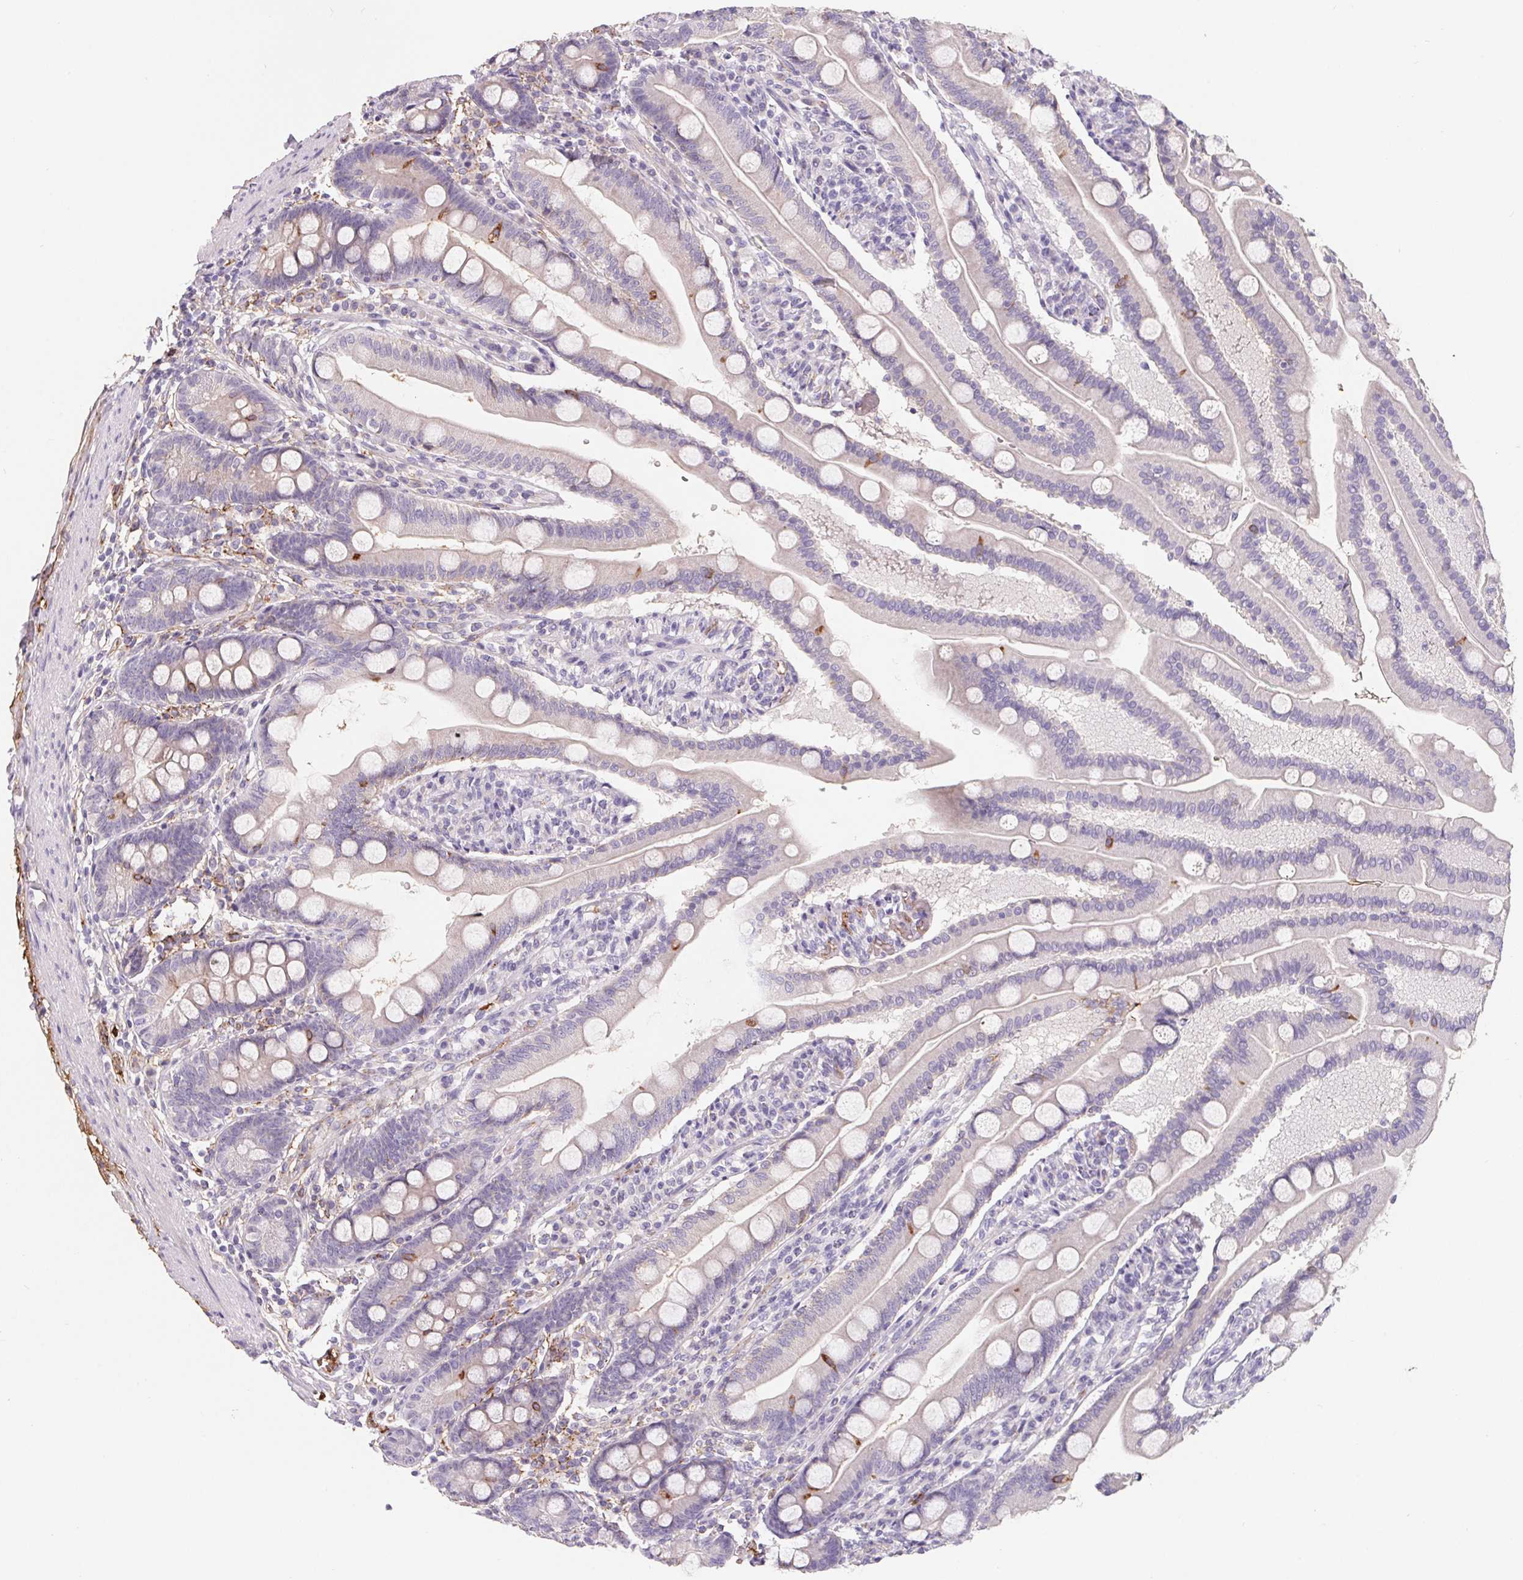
{"staining": {"intensity": "negative", "quantity": "none", "location": "none"}, "tissue": "duodenum", "cell_type": "Glandular cells", "image_type": "normal", "snomed": [{"axis": "morphology", "description": "Normal tissue, NOS"}, {"axis": "topography", "description": "Duodenum"}], "caption": "Immunohistochemistry of benign duodenum displays no staining in glandular cells.", "gene": "LPA", "patient": {"sex": "female", "age": 67}}